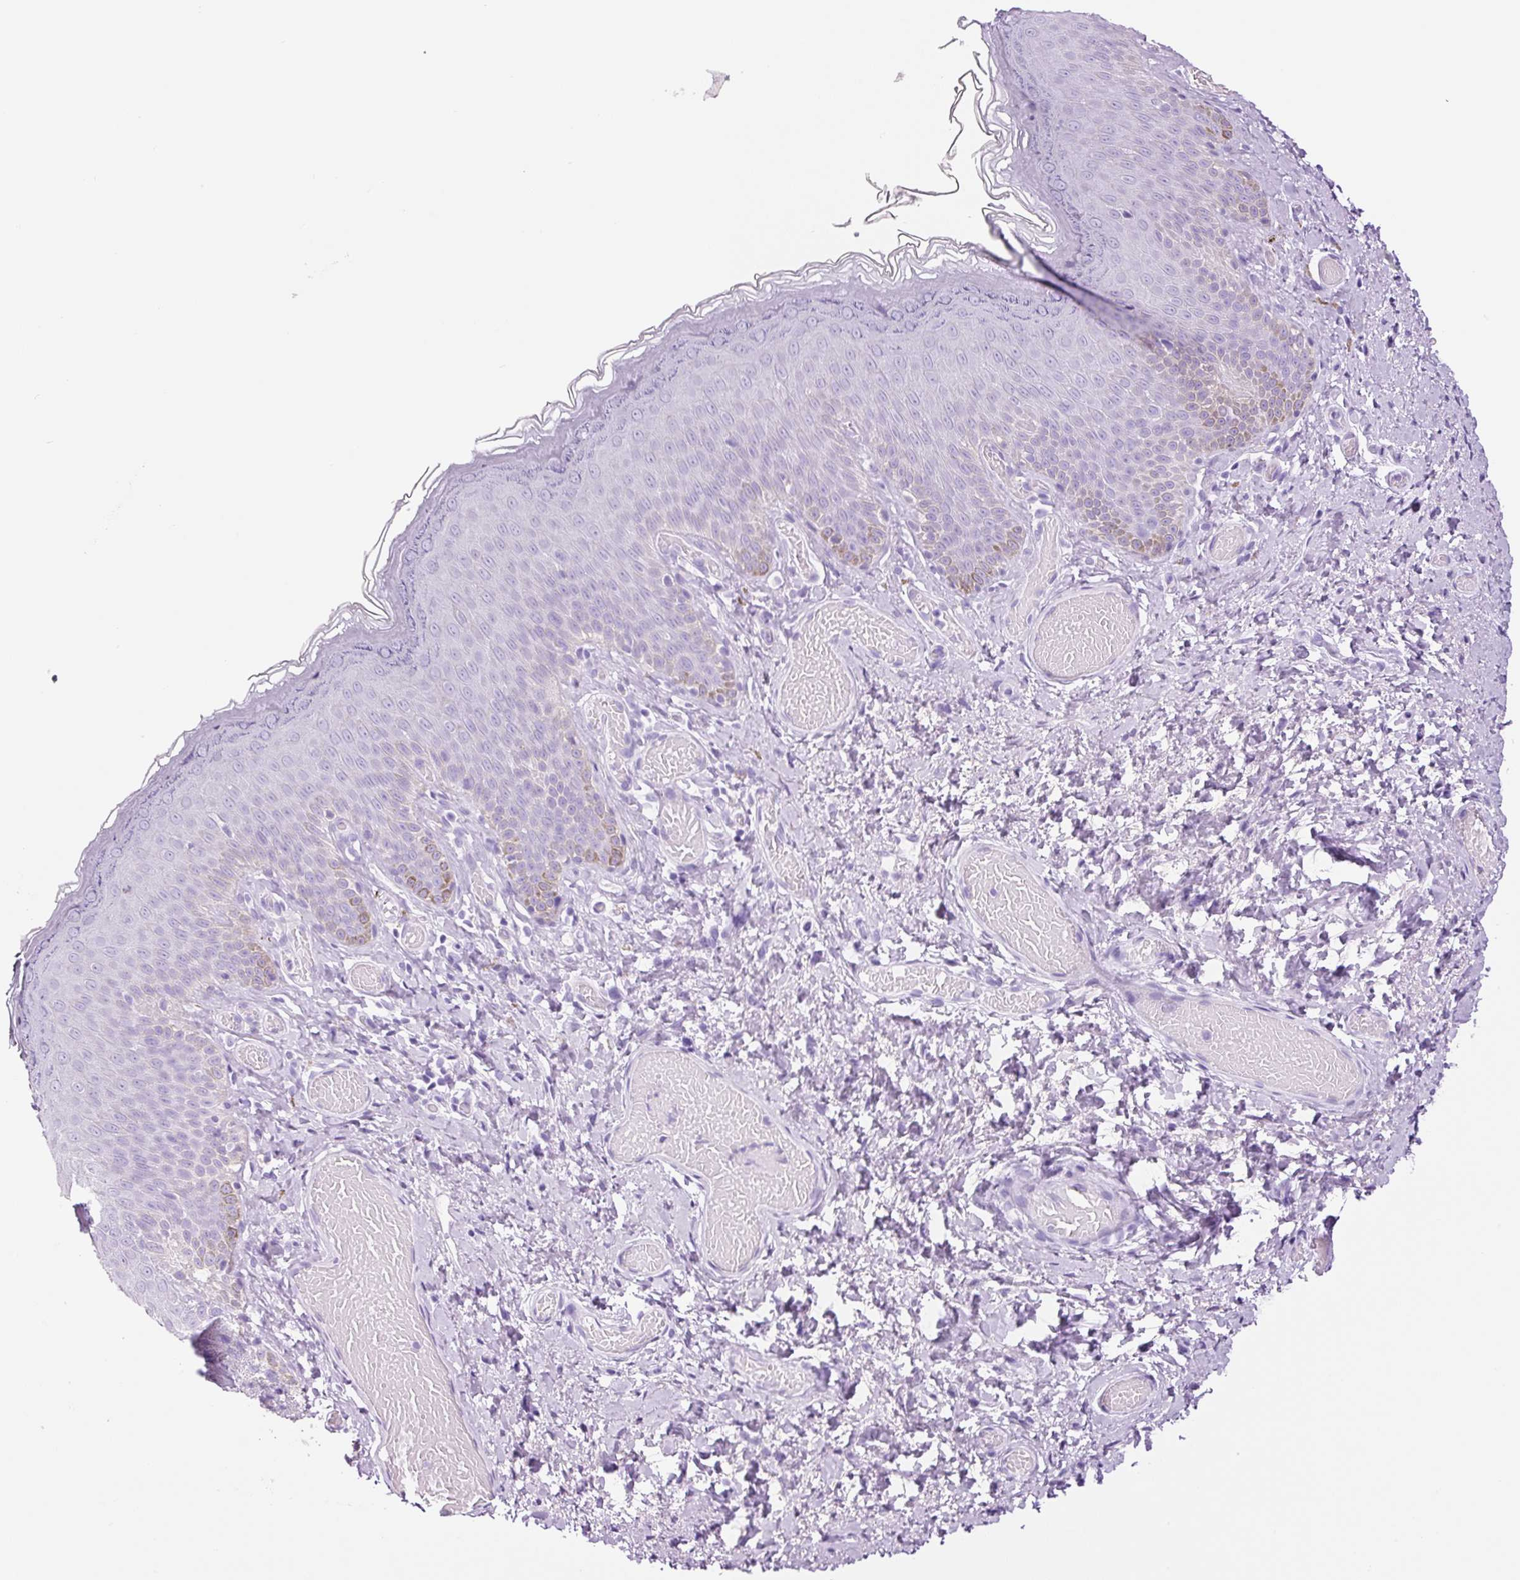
{"staining": {"intensity": "negative", "quantity": "none", "location": "none"}, "tissue": "skin", "cell_type": "Epidermal cells", "image_type": "normal", "snomed": [{"axis": "morphology", "description": "Normal tissue, NOS"}, {"axis": "topography", "description": "Anal"}], "caption": "This is an immunohistochemistry photomicrograph of normal human skin. There is no positivity in epidermal cells.", "gene": "ADSS1", "patient": {"sex": "female", "age": 40}}